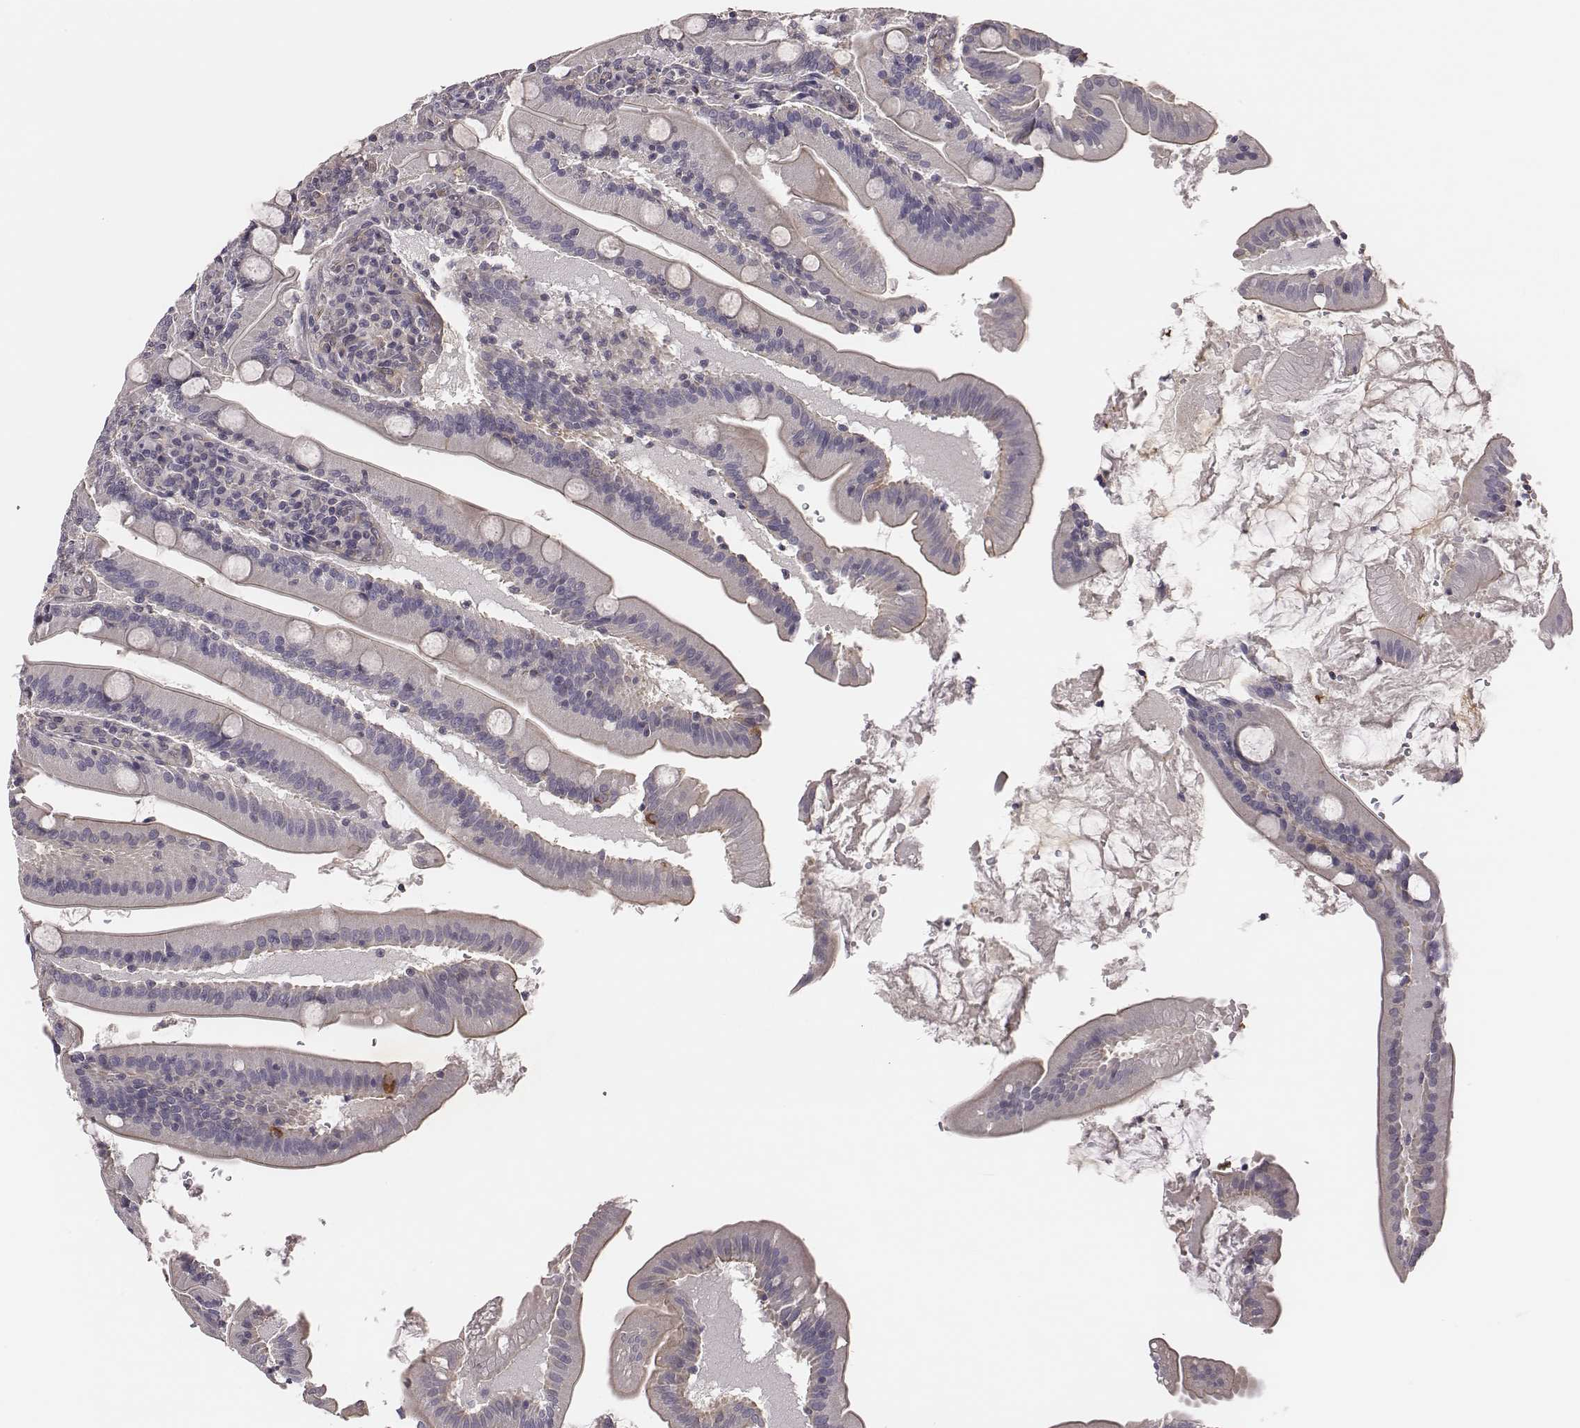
{"staining": {"intensity": "moderate", "quantity": "<25%", "location": "cytoplasmic/membranous"}, "tissue": "small intestine", "cell_type": "Glandular cells", "image_type": "normal", "snomed": [{"axis": "morphology", "description": "Normal tissue, NOS"}, {"axis": "topography", "description": "Small intestine"}], "caption": "Protein analysis of normal small intestine reveals moderate cytoplasmic/membranous staining in about <25% of glandular cells.", "gene": "SCARF1", "patient": {"sex": "male", "age": 37}}